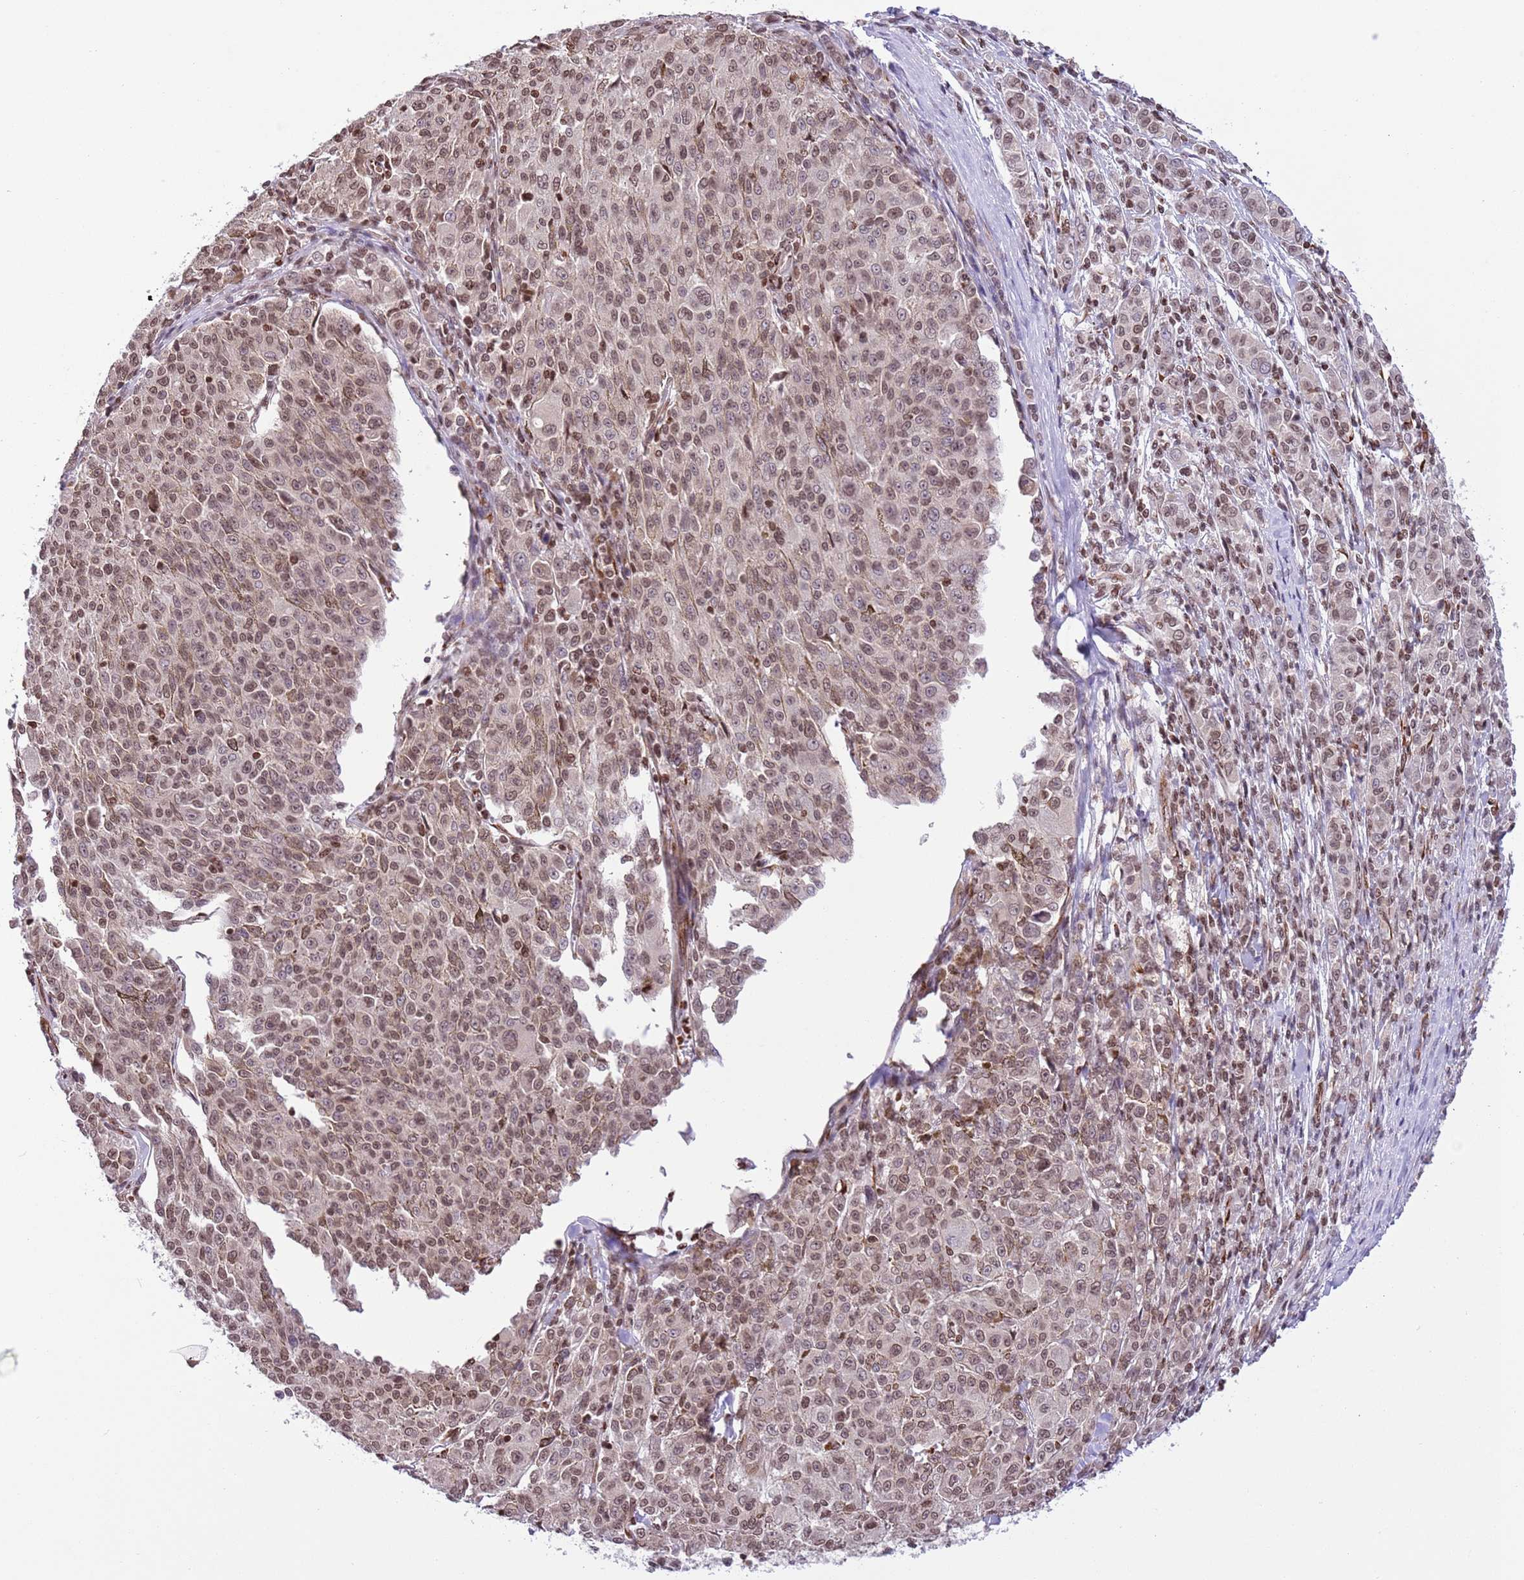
{"staining": {"intensity": "moderate", "quantity": ">75%", "location": "nuclear"}, "tissue": "melanoma", "cell_type": "Tumor cells", "image_type": "cancer", "snomed": [{"axis": "morphology", "description": "Malignant melanoma, NOS"}, {"axis": "topography", "description": "Skin"}], "caption": "Immunohistochemistry (IHC) photomicrograph of malignant melanoma stained for a protein (brown), which exhibits medium levels of moderate nuclear staining in about >75% of tumor cells.", "gene": "NRIP1", "patient": {"sex": "female", "age": 52}}